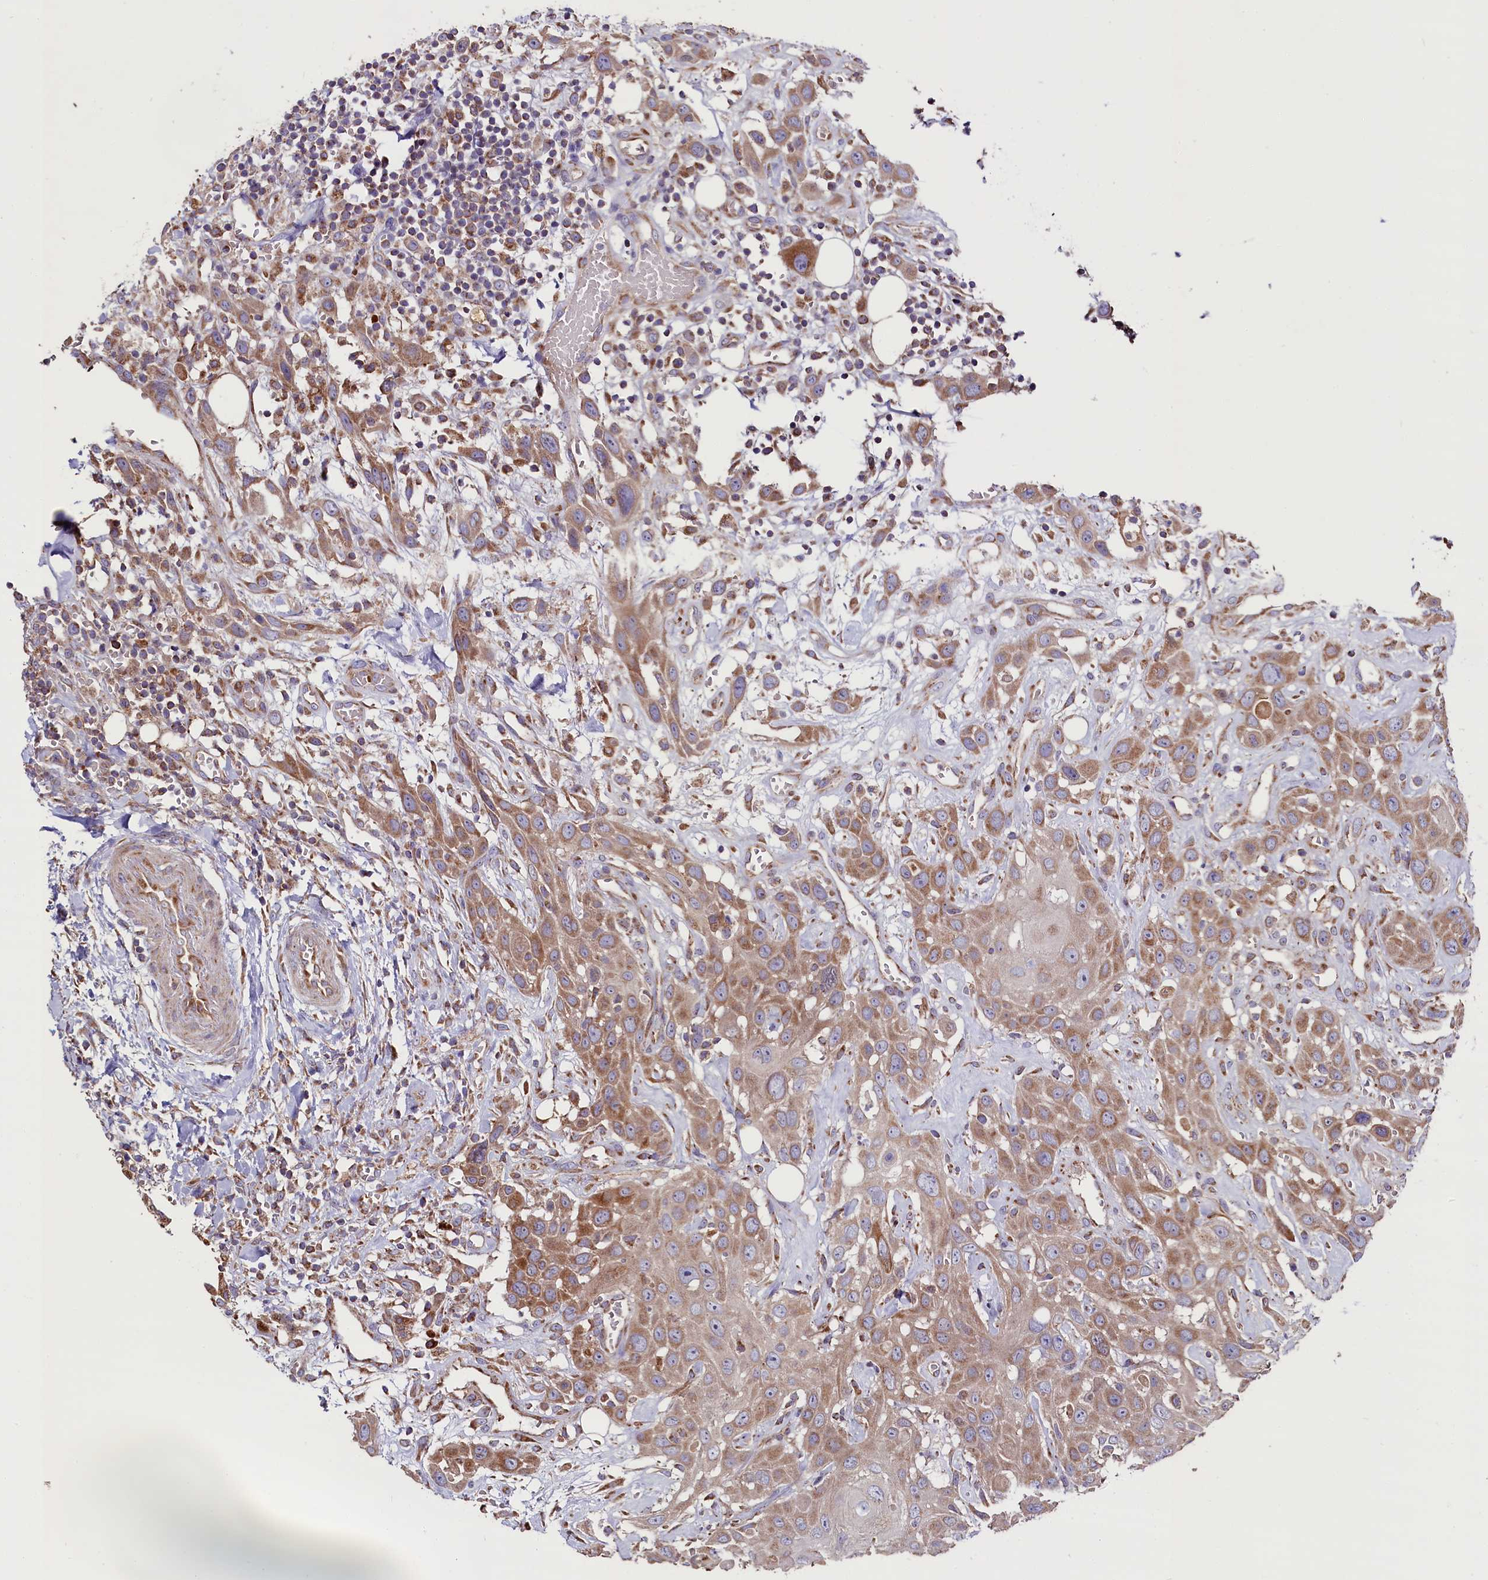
{"staining": {"intensity": "moderate", "quantity": ">75%", "location": "cytoplasmic/membranous"}, "tissue": "head and neck cancer", "cell_type": "Tumor cells", "image_type": "cancer", "snomed": [{"axis": "morphology", "description": "Squamous cell carcinoma, NOS"}, {"axis": "topography", "description": "Head-Neck"}], "caption": "IHC image of neoplastic tissue: head and neck cancer (squamous cell carcinoma) stained using immunohistochemistry exhibits medium levels of moderate protein expression localized specifically in the cytoplasmic/membranous of tumor cells, appearing as a cytoplasmic/membranous brown color.", "gene": "ZSWIM1", "patient": {"sex": "male", "age": 81}}